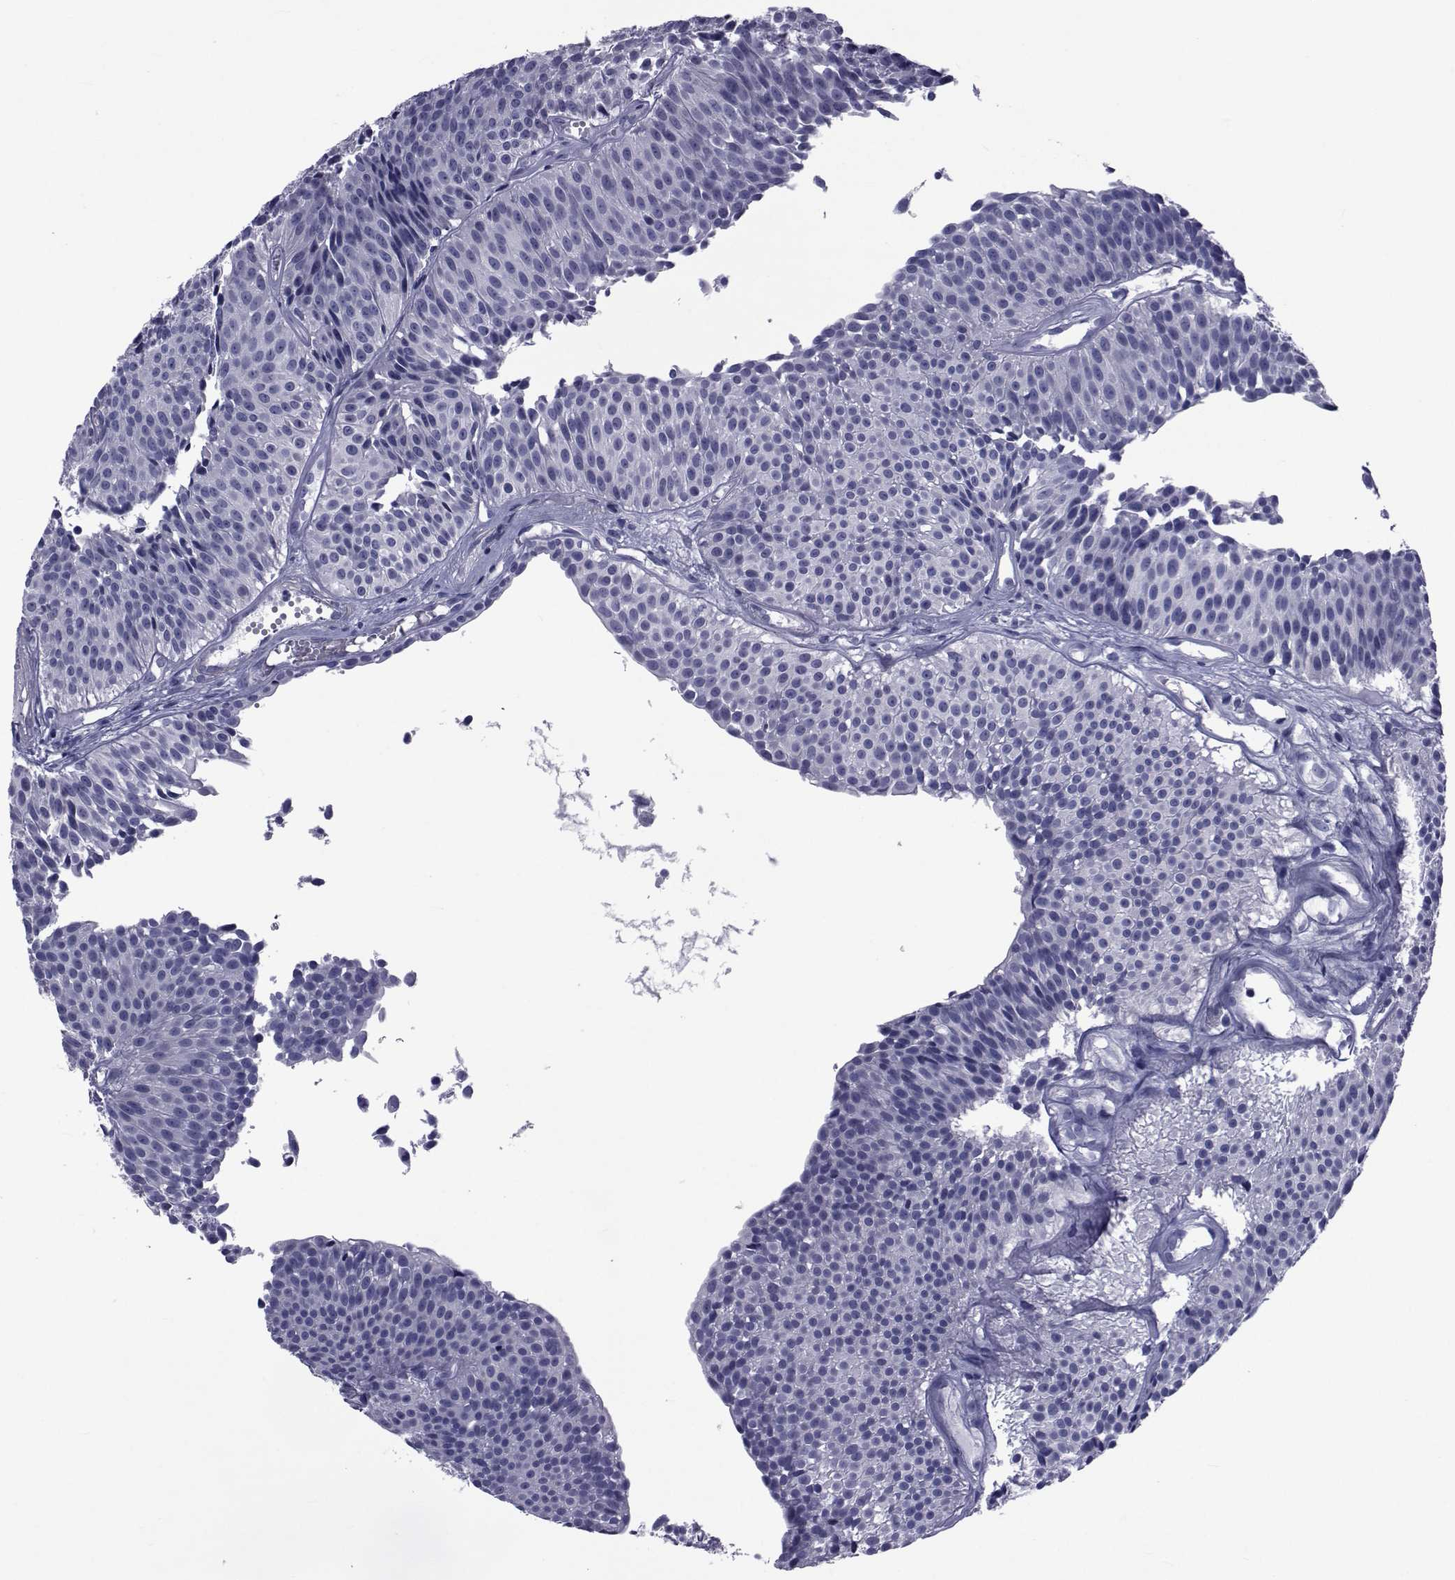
{"staining": {"intensity": "negative", "quantity": "none", "location": "none"}, "tissue": "urothelial cancer", "cell_type": "Tumor cells", "image_type": "cancer", "snomed": [{"axis": "morphology", "description": "Urothelial carcinoma, Low grade"}, {"axis": "topography", "description": "Urinary bladder"}], "caption": "Immunohistochemistry (IHC) histopathology image of human urothelial cancer stained for a protein (brown), which shows no staining in tumor cells.", "gene": "GKAP1", "patient": {"sex": "male", "age": 63}}